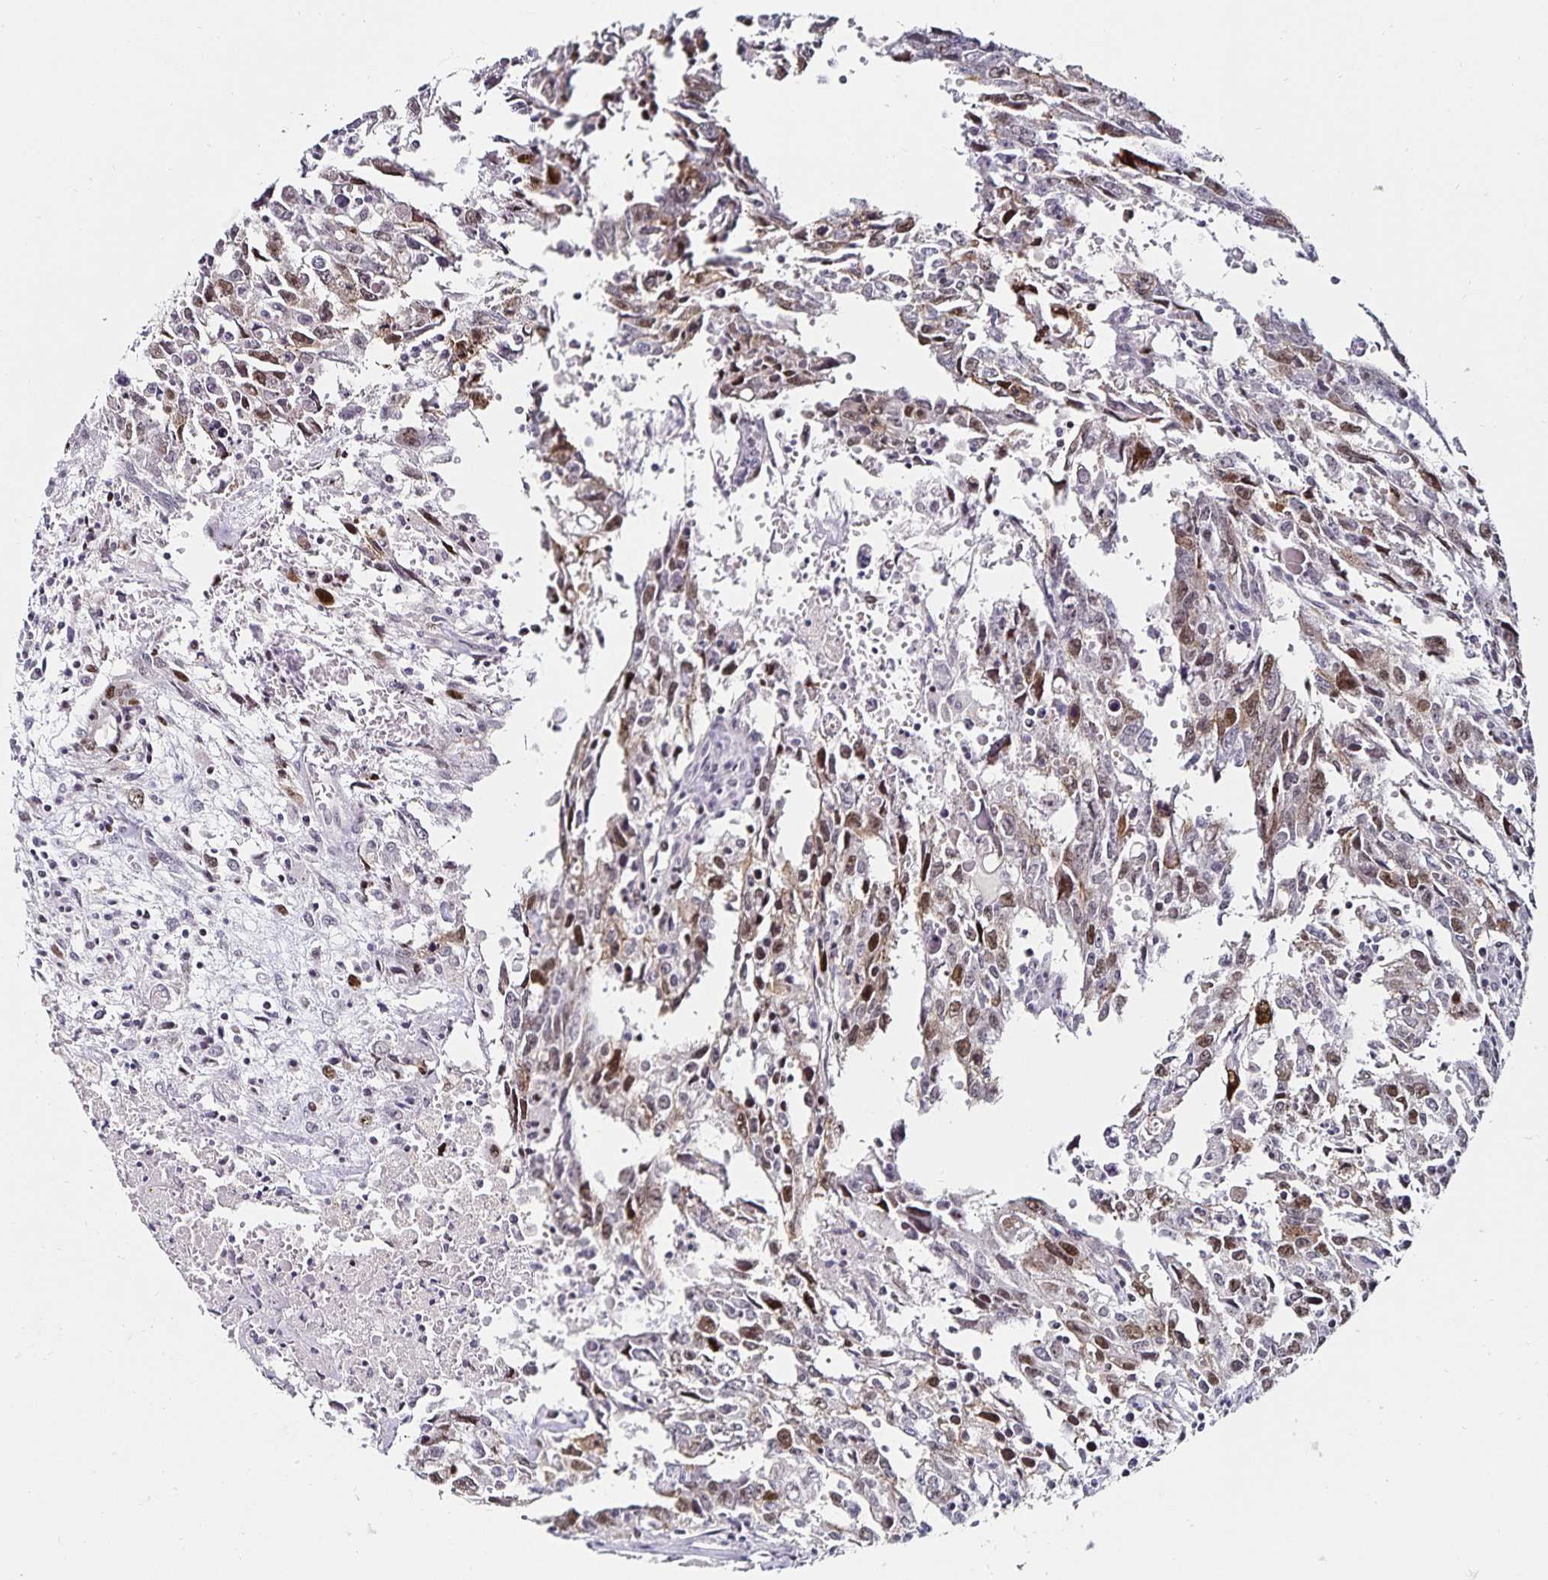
{"staining": {"intensity": "strong", "quantity": "25%-75%", "location": "nuclear"}, "tissue": "testis cancer", "cell_type": "Tumor cells", "image_type": "cancer", "snomed": [{"axis": "morphology", "description": "Carcinoma, Embryonal, NOS"}, {"axis": "topography", "description": "Testis"}], "caption": "DAB (3,3'-diaminobenzidine) immunohistochemical staining of embryonal carcinoma (testis) exhibits strong nuclear protein positivity in approximately 25%-75% of tumor cells.", "gene": "ANLN", "patient": {"sex": "male", "age": 22}}